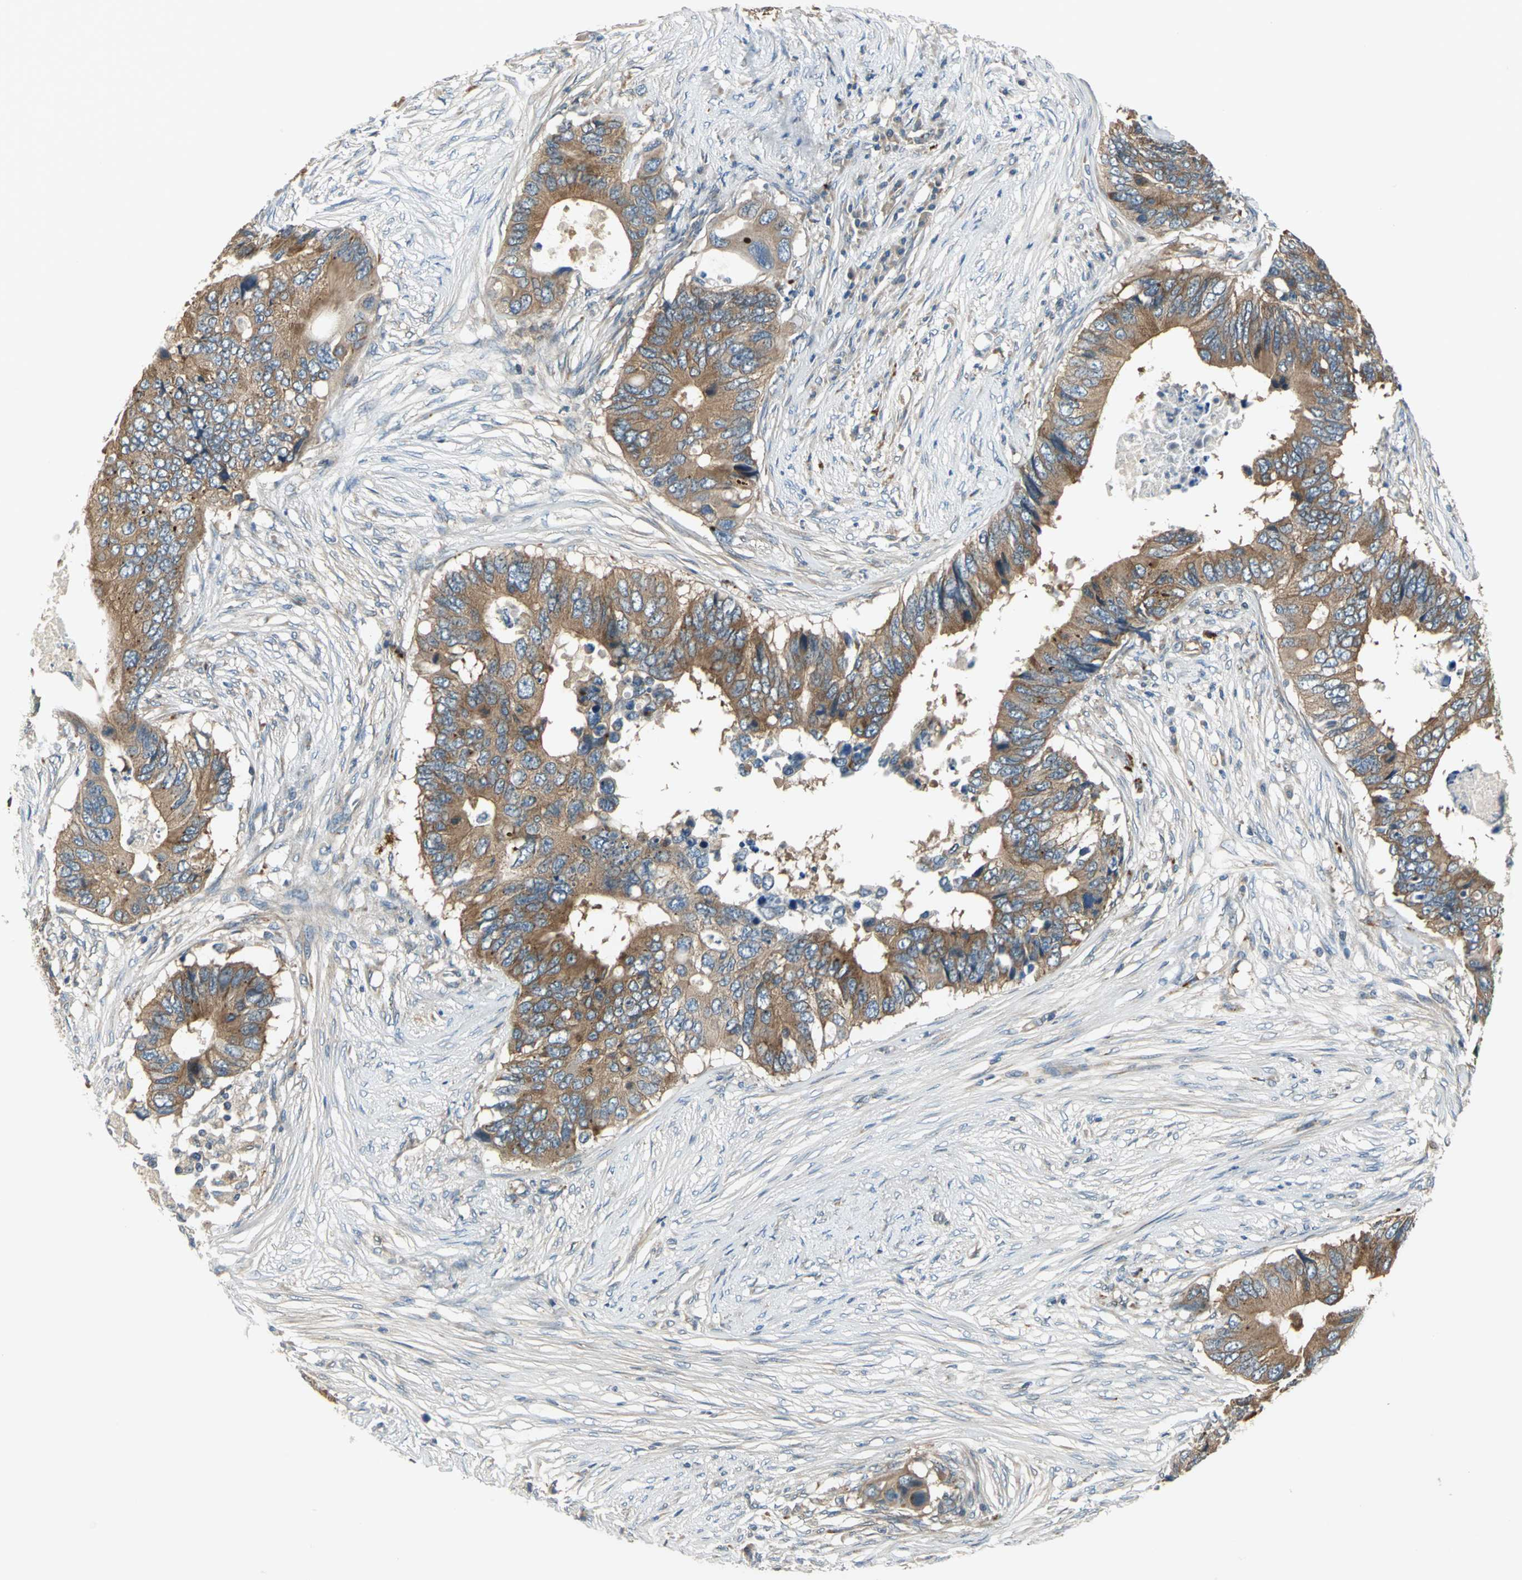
{"staining": {"intensity": "moderate", "quantity": ">75%", "location": "cytoplasmic/membranous"}, "tissue": "colorectal cancer", "cell_type": "Tumor cells", "image_type": "cancer", "snomed": [{"axis": "morphology", "description": "Adenocarcinoma, NOS"}, {"axis": "topography", "description": "Colon"}], "caption": "Immunohistochemistry (IHC) micrograph of human colorectal adenocarcinoma stained for a protein (brown), which reveals medium levels of moderate cytoplasmic/membranous expression in about >75% of tumor cells.", "gene": "PRKAA1", "patient": {"sex": "male", "age": 71}}